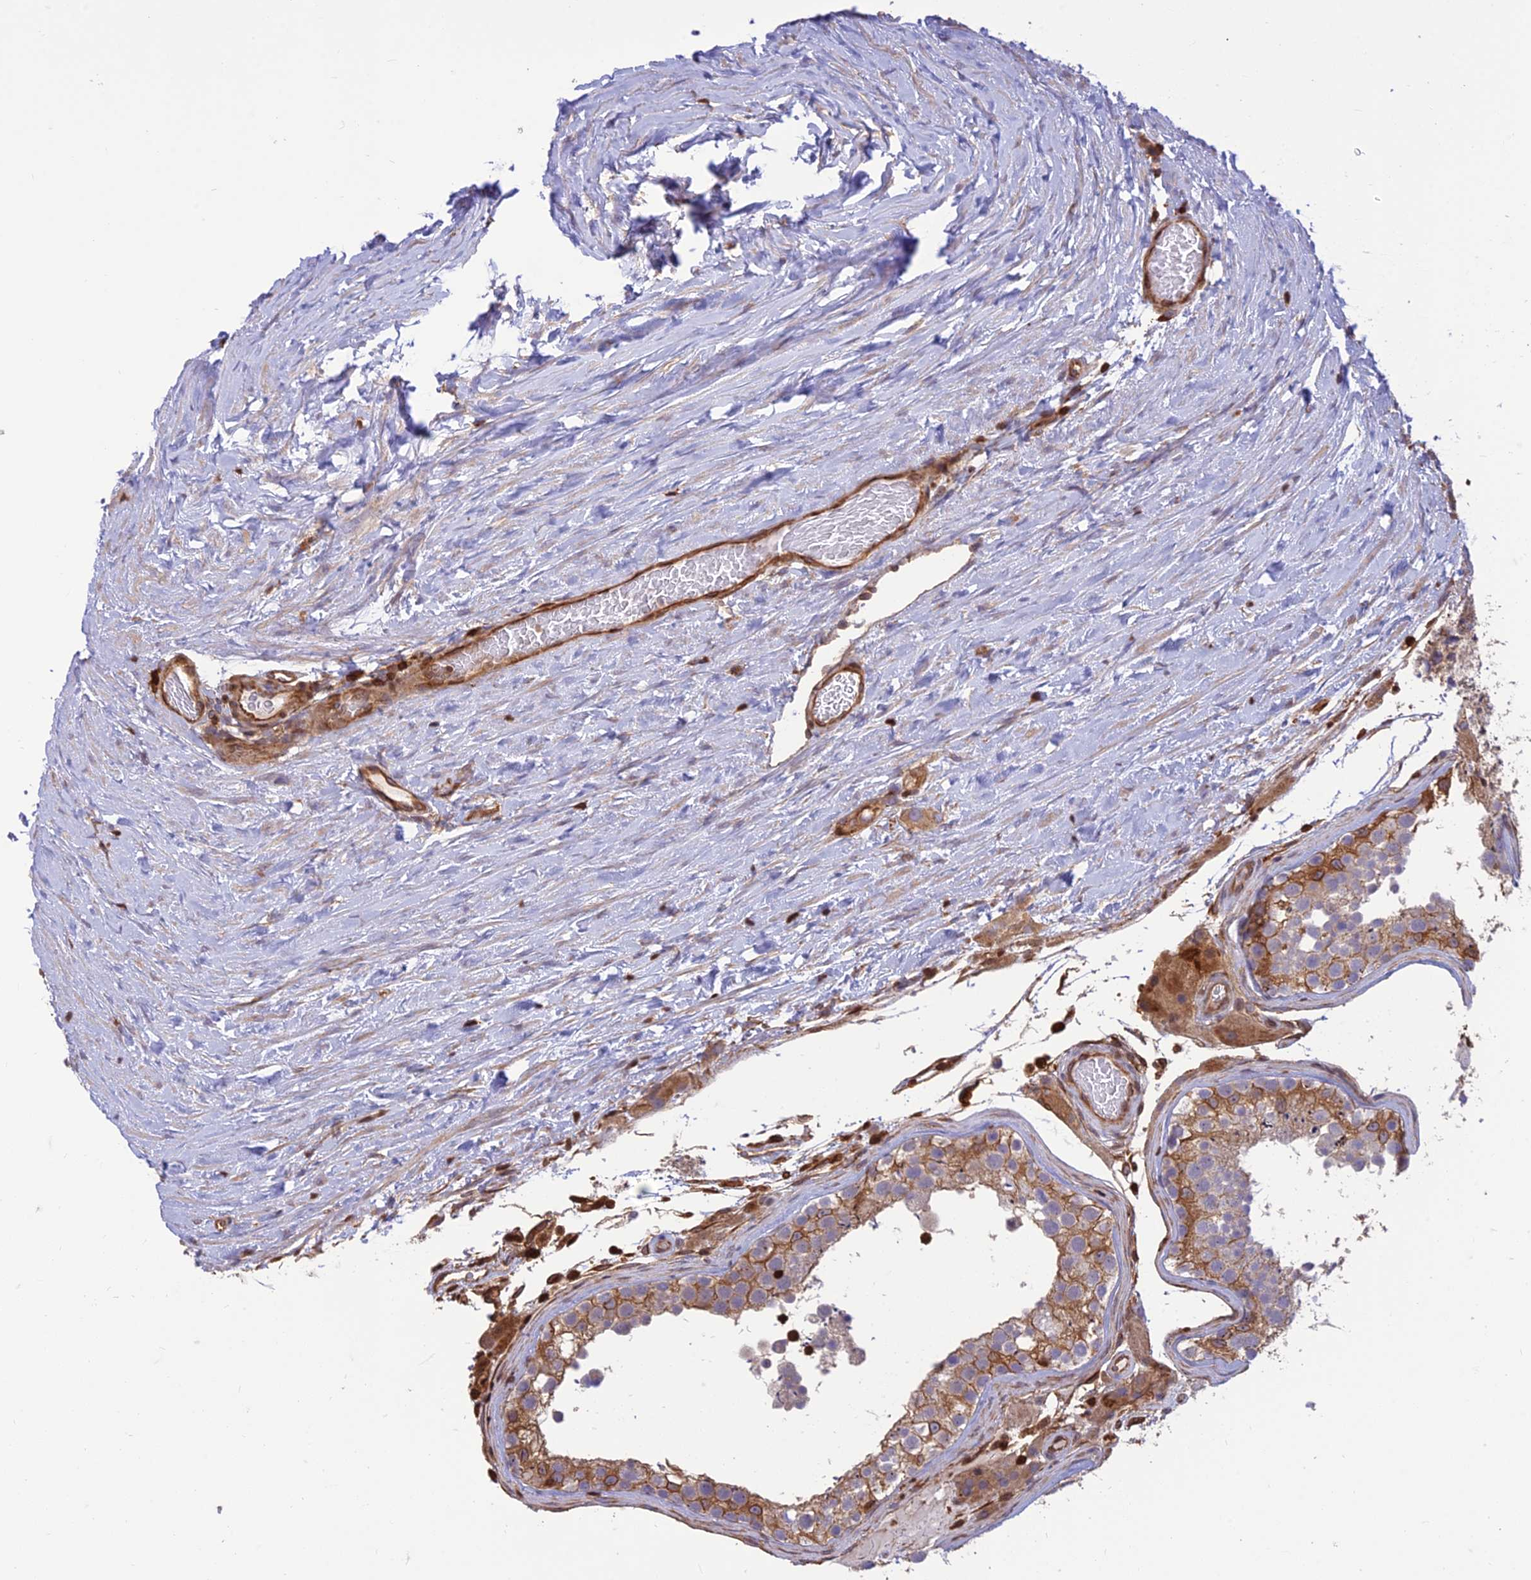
{"staining": {"intensity": "moderate", "quantity": ">75%", "location": "cytoplasmic/membranous"}, "tissue": "testis", "cell_type": "Cells in seminiferous ducts", "image_type": "normal", "snomed": [{"axis": "morphology", "description": "Normal tissue, NOS"}, {"axis": "topography", "description": "Testis"}], "caption": "Cells in seminiferous ducts display moderate cytoplasmic/membranous positivity in approximately >75% of cells in benign testis.", "gene": "HPSE2", "patient": {"sex": "male", "age": 46}}